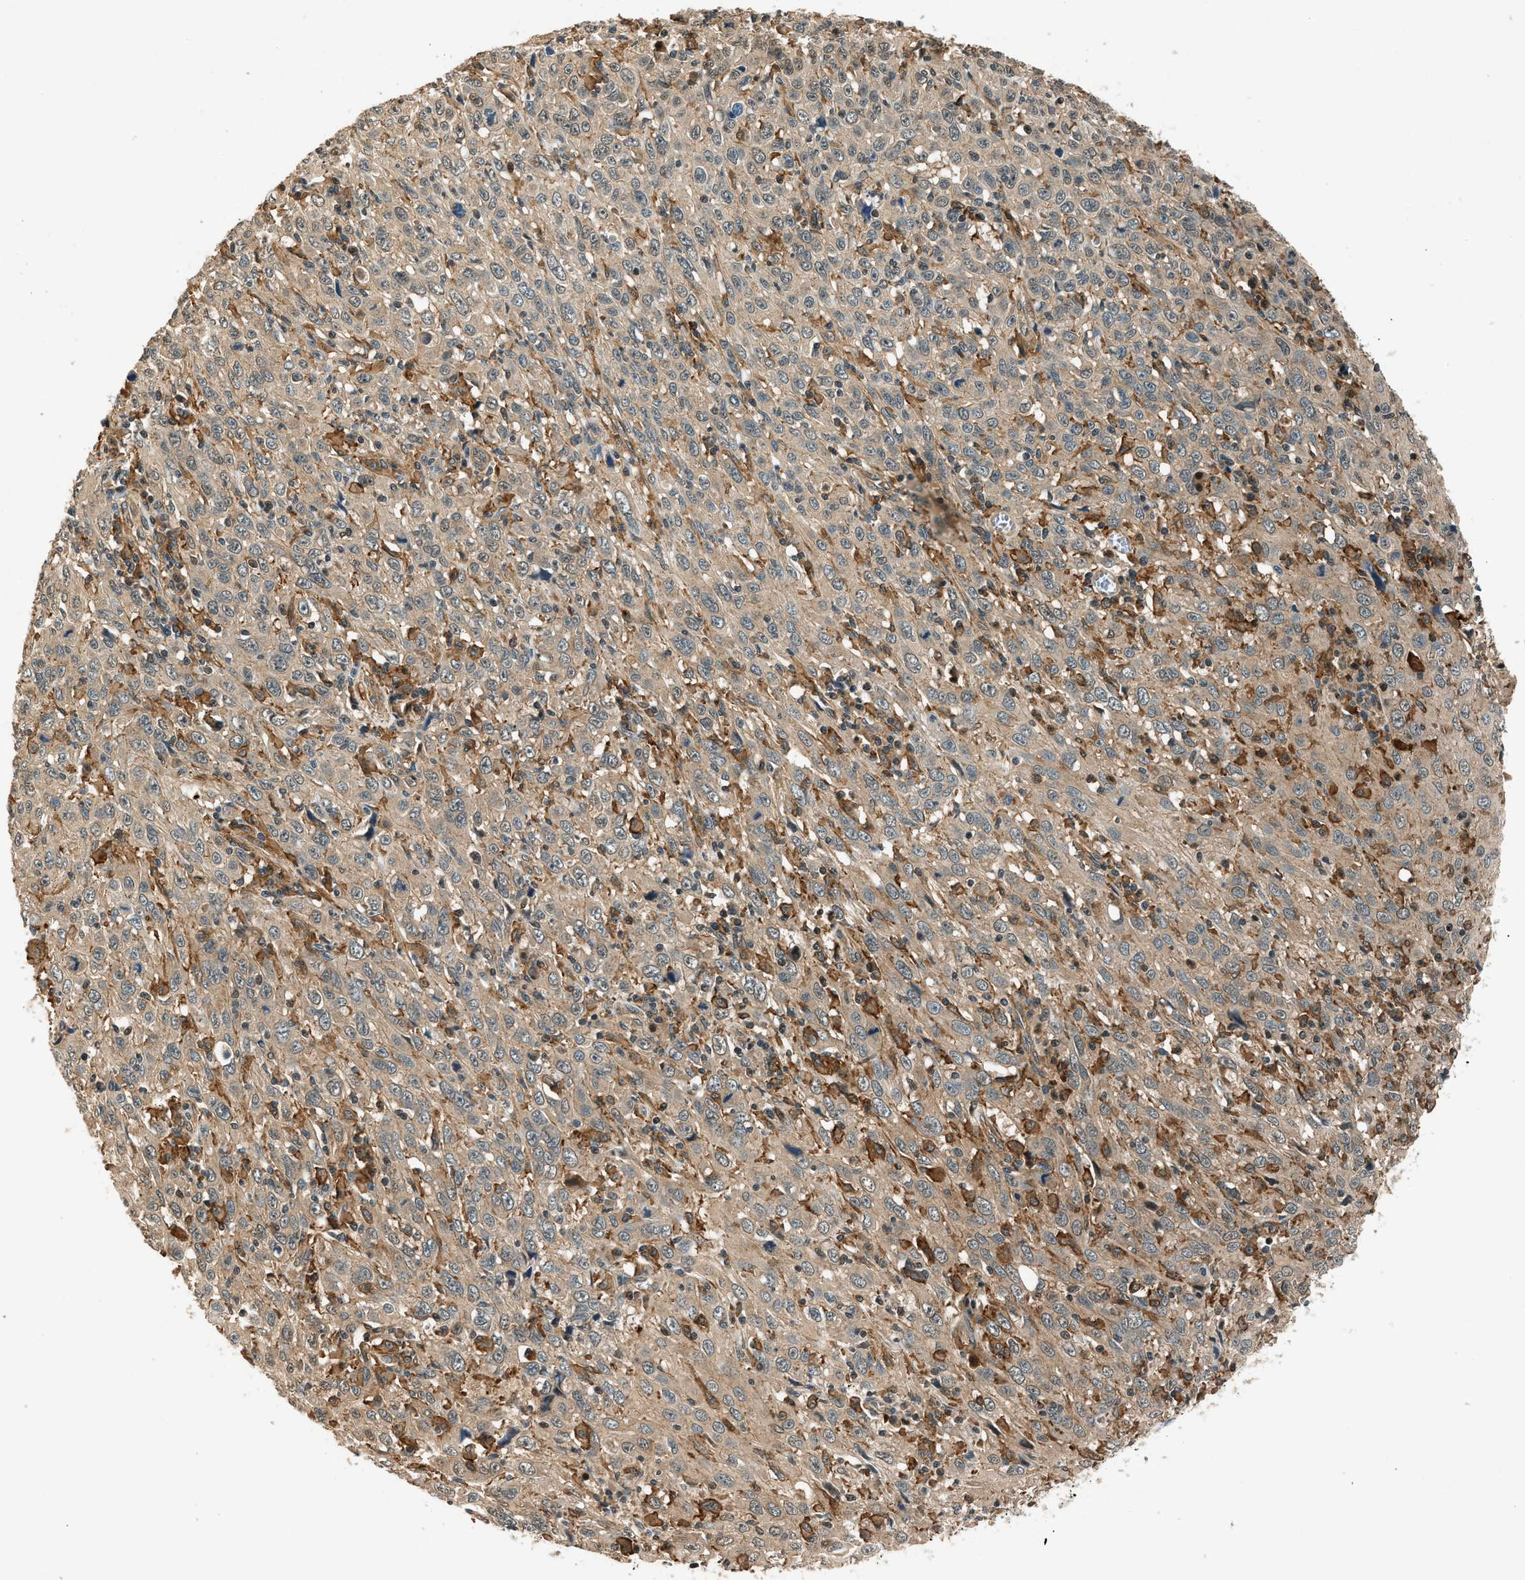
{"staining": {"intensity": "moderate", "quantity": ">75%", "location": "cytoplasmic/membranous"}, "tissue": "cervical cancer", "cell_type": "Tumor cells", "image_type": "cancer", "snomed": [{"axis": "morphology", "description": "Squamous cell carcinoma, NOS"}, {"axis": "topography", "description": "Cervix"}], "caption": "IHC micrograph of neoplastic tissue: cervical squamous cell carcinoma stained using immunohistochemistry (IHC) reveals medium levels of moderate protein expression localized specifically in the cytoplasmic/membranous of tumor cells, appearing as a cytoplasmic/membranous brown color.", "gene": "ARHGEF11", "patient": {"sex": "female", "age": 46}}